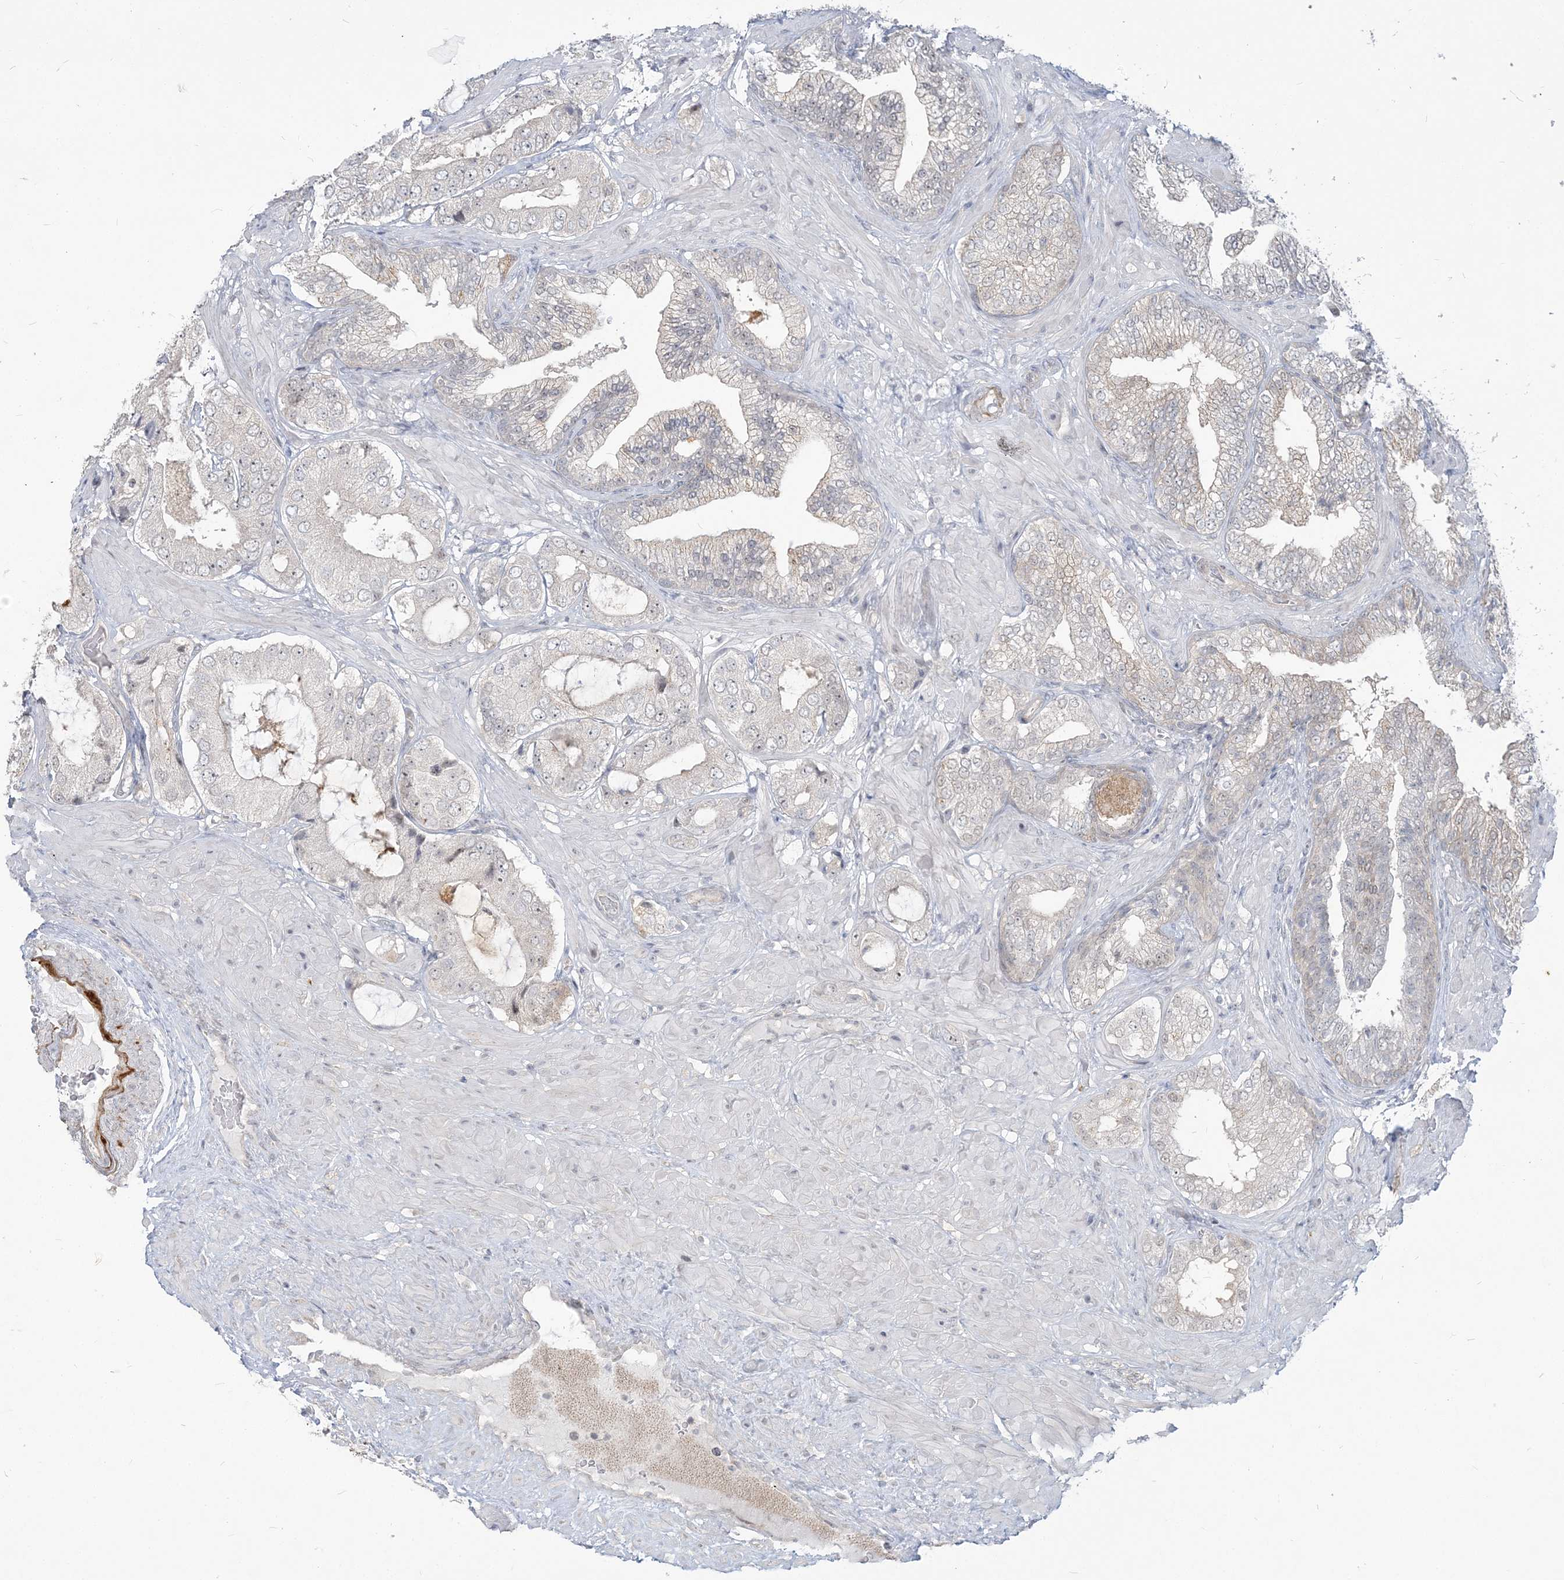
{"staining": {"intensity": "negative", "quantity": "none", "location": "none"}, "tissue": "prostate cancer", "cell_type": "Tumor cells", "image_type": "cancer", "snomed": [{"axis": "morphology", "description": "Adenocarcinoma, High grade"}, {"axis": "topography", "description": "Prostate"}], "caption": "Immunohistochemistry of human prostate cancer reveals no expression in tumor cells.", "gene": "SDAD1", "patient": {"sex": "male", "age": 59}}